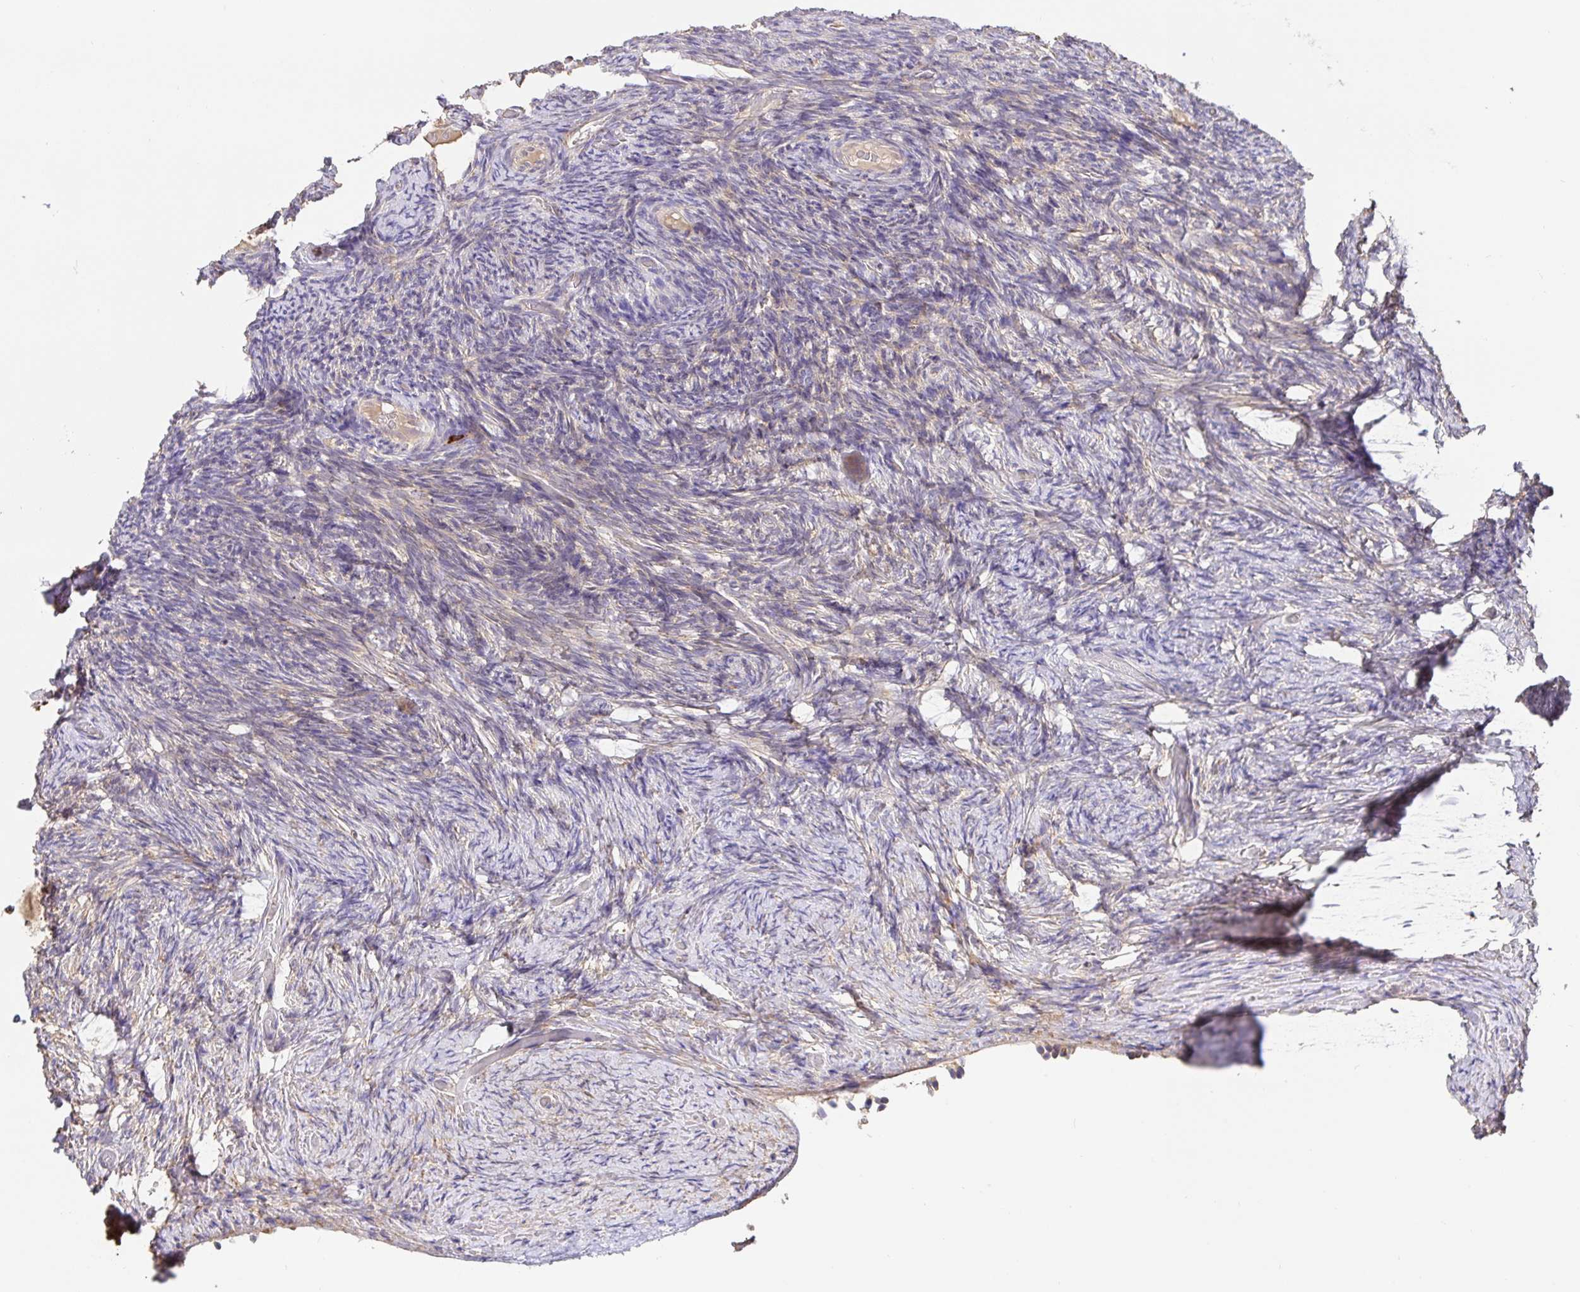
{"staining": {"intensity": "negative", "quantity": "none", "location": "none"}, "tissue": "ovary", "cell_type": "Ovarian stroma cells", "image_type": "normal", "snomed": [{"axis": "morphology", "description": "Normal tissue, NOS"}, {"axis": "topography", "description": "Ovary"}], "caption": "The image shows no staining of ovarian stroma cells in normal ovary.", "gene": "HAGH", "patient": {"sex": "female", "age": 34}}